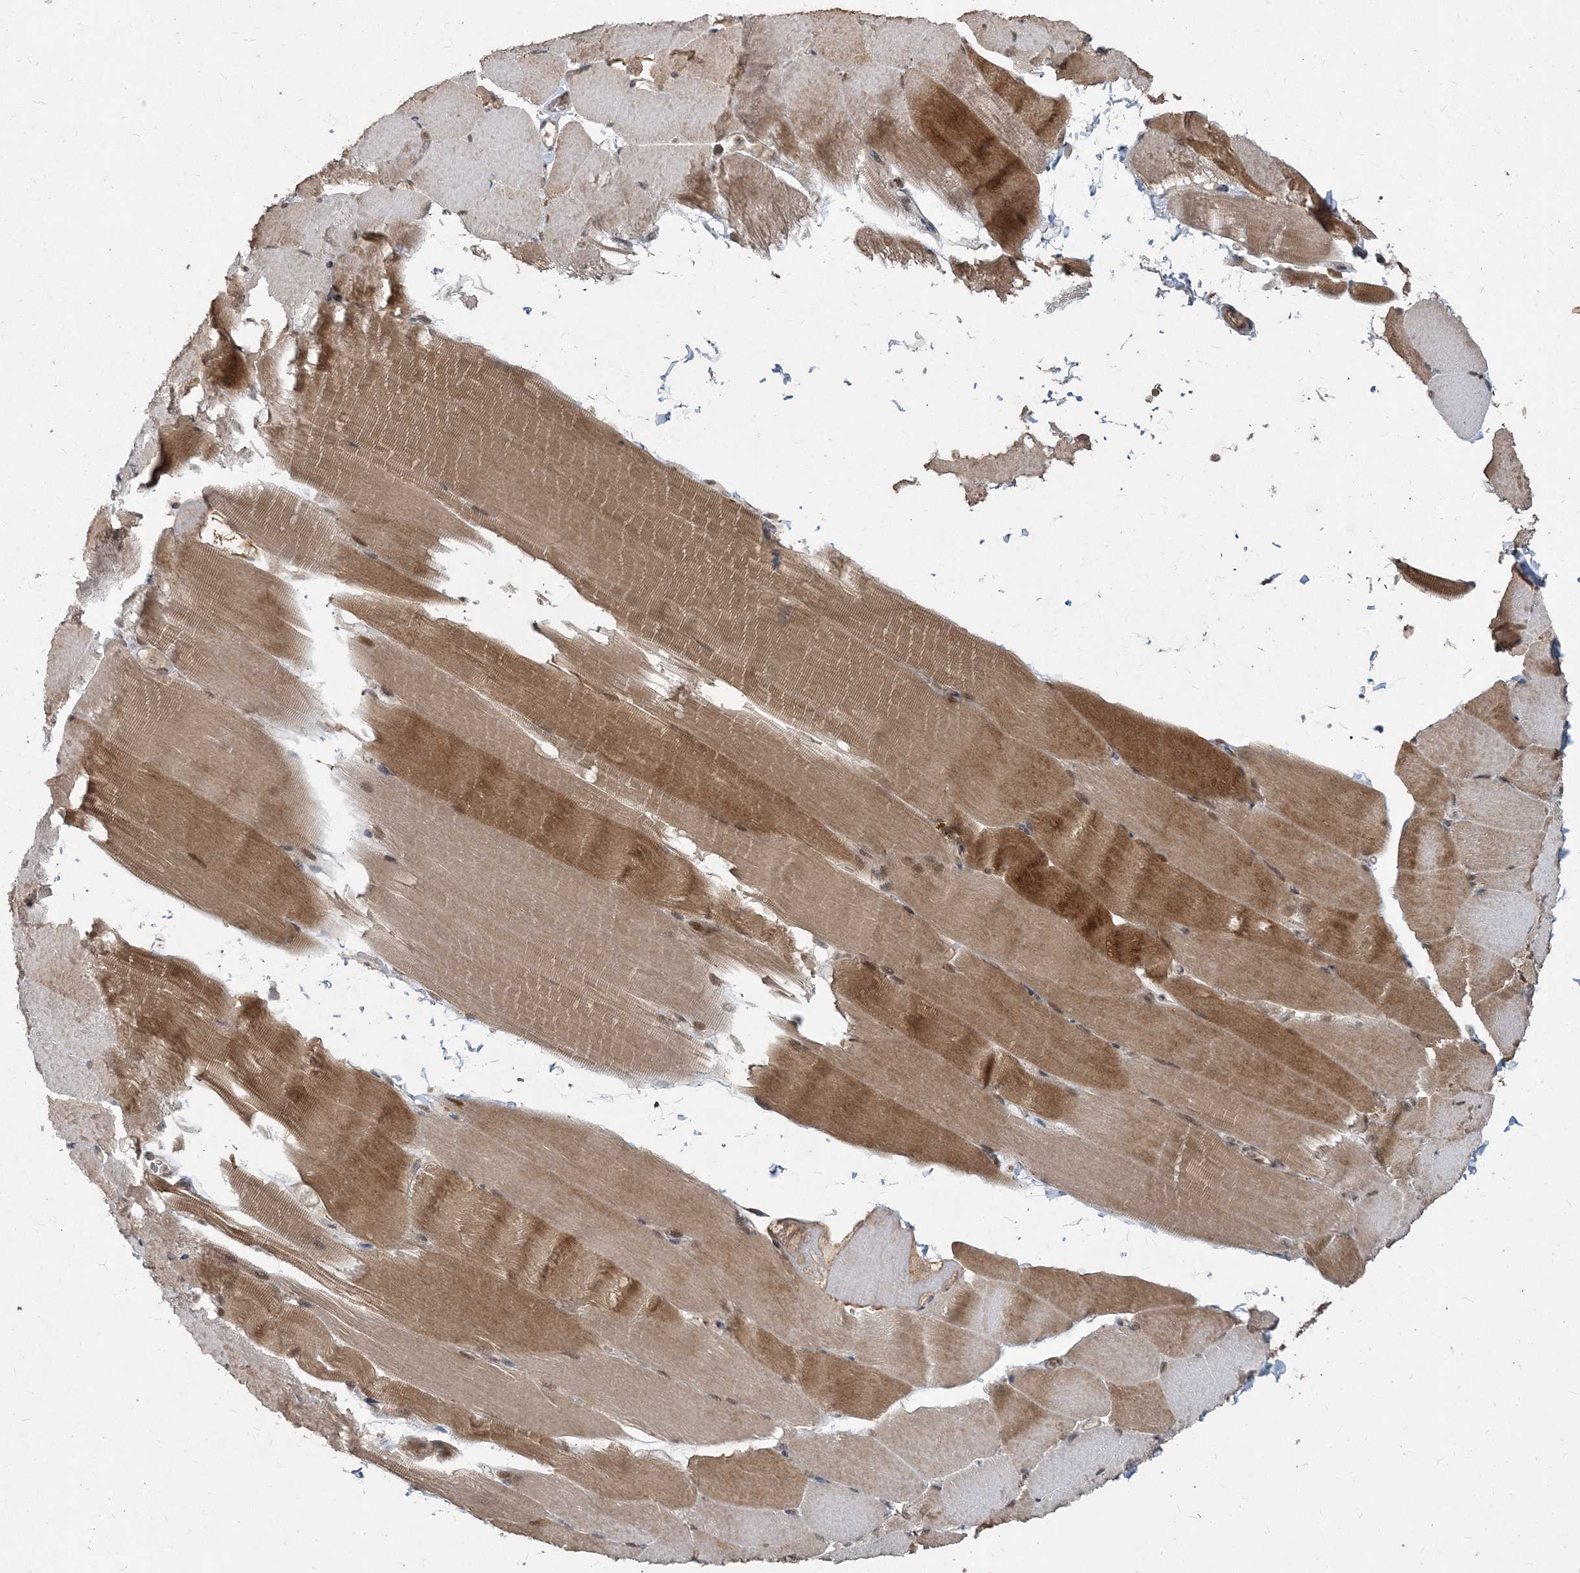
{"staining": {"intensity": "moderate", "quantity": ">75%", "location": "cytoplasmic/membranous,nuclear"}, "tissue": "skeletal muscle", "cell_type": "Myocytes", "image_type": "normal", "snomed": [{"axis": "morphology", "description": "Normal tissue, NOS"}, {"axis": "topography", "description": "Skeletal muscle"}, {"axis": "topography", "description": "Parathyroid gland"}], "caption": "Benign skeletal muscle demonstrates moderate cytoplasmic/membranous,nuclear positivity in about >75% of myocytes.", "gene": "COPS7B", "patient": {"sex": "female", "age": 37}}